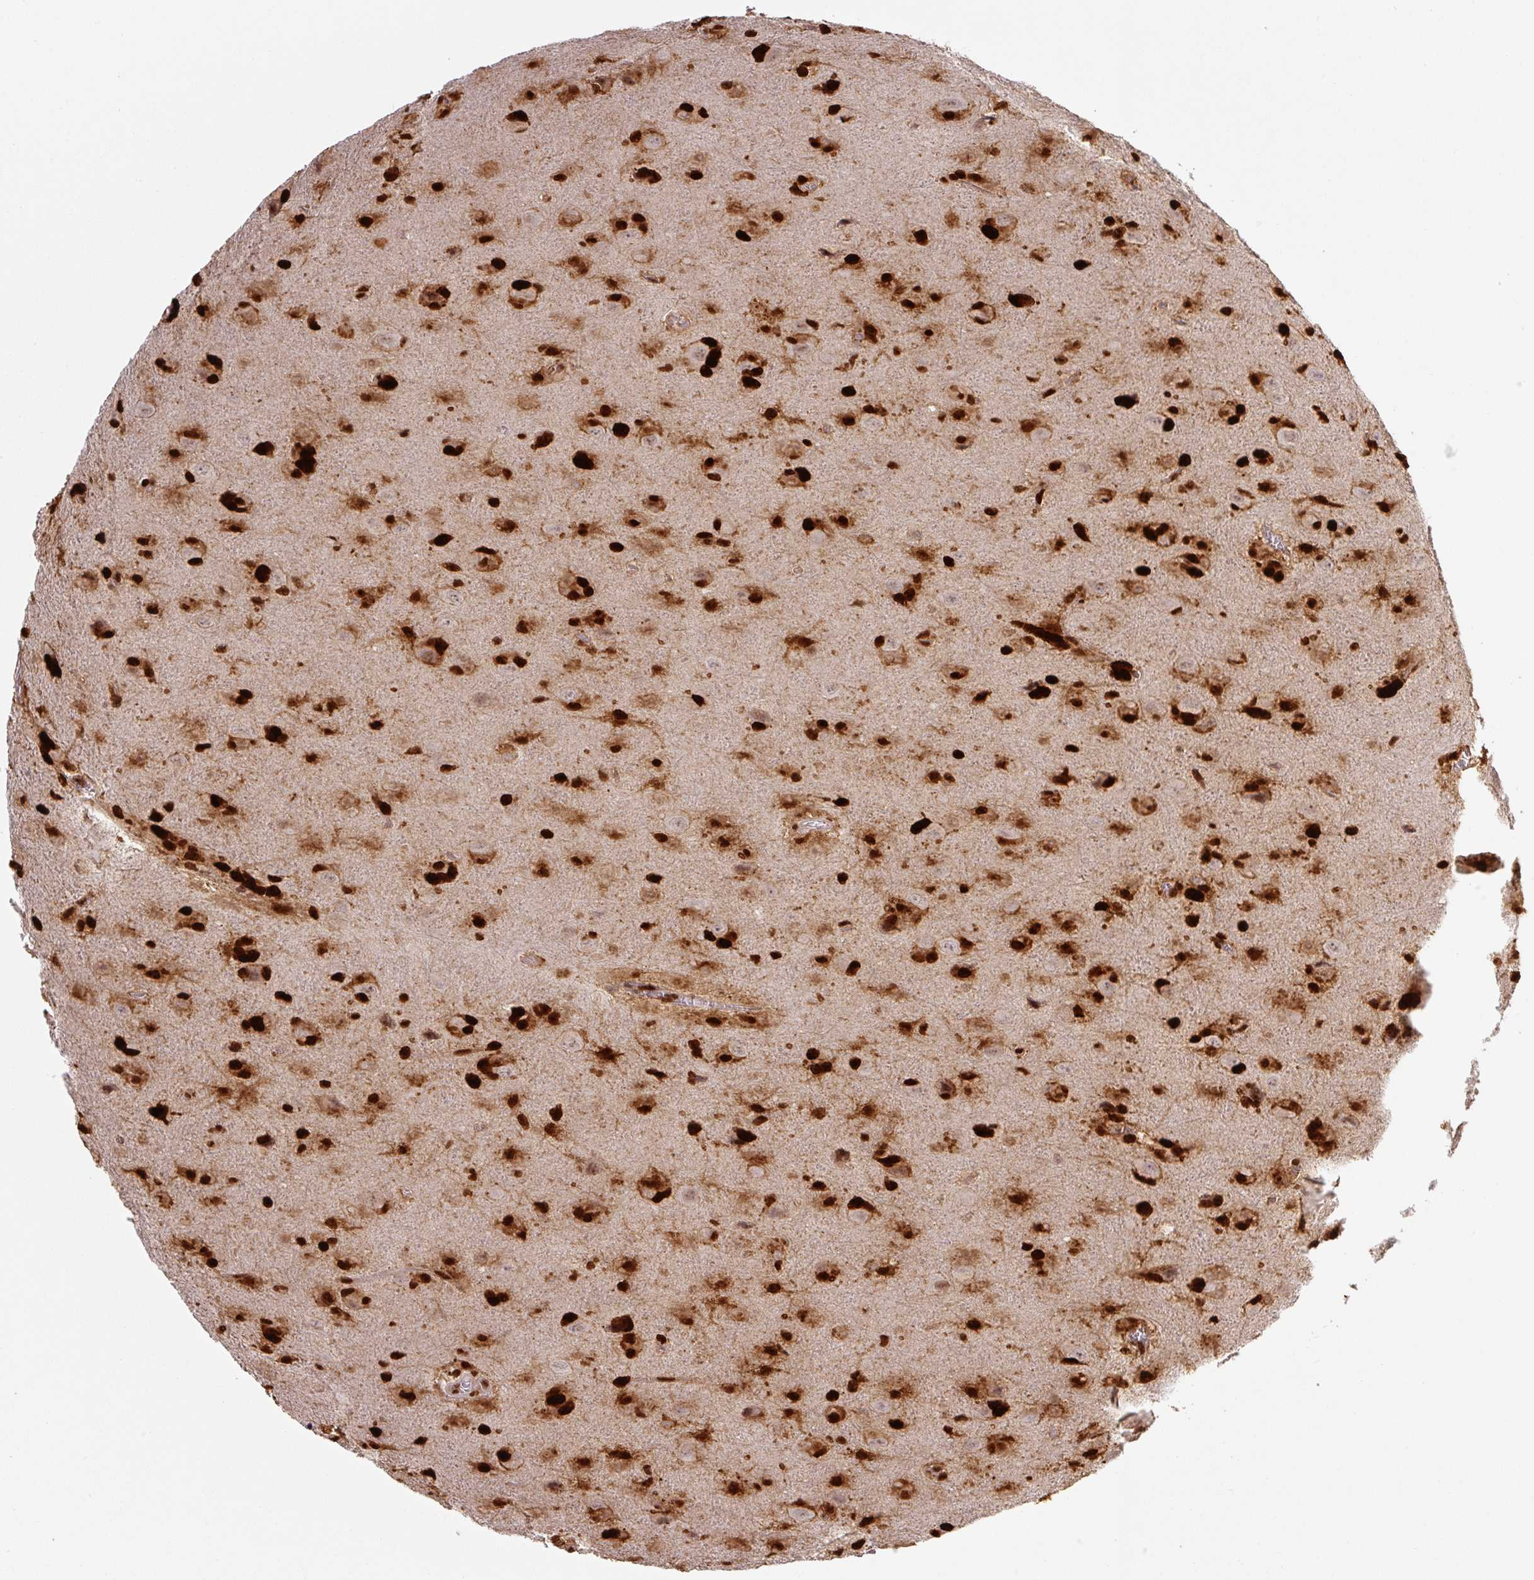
{"staining": {"intensity": "strong", "quantity": ">75%", "location": "nuclear"}, "tissue": "glioma", "cell_type": "Tumor cells", "image_type": "cancer", "snomed": [{"axis": "morphology", "description": "Glioma, malignant, Low grade"}, {"axis": "topography", "description": "Brain"}], "caption": "Immunohistochemistry staining of malignant low-grade glioma, which shows high levels of strong nuclear staining in approximately >75% of tumor cells indicating strong nuclear protein staining. The staining was performed using DAB (3,3'-diaminobenzidine) (brown) for protein detection and nuclei were counterstained in hematoxylin (blue).", "gene": "PYDC2", "patient": {"sex": "male", "age": 58}}